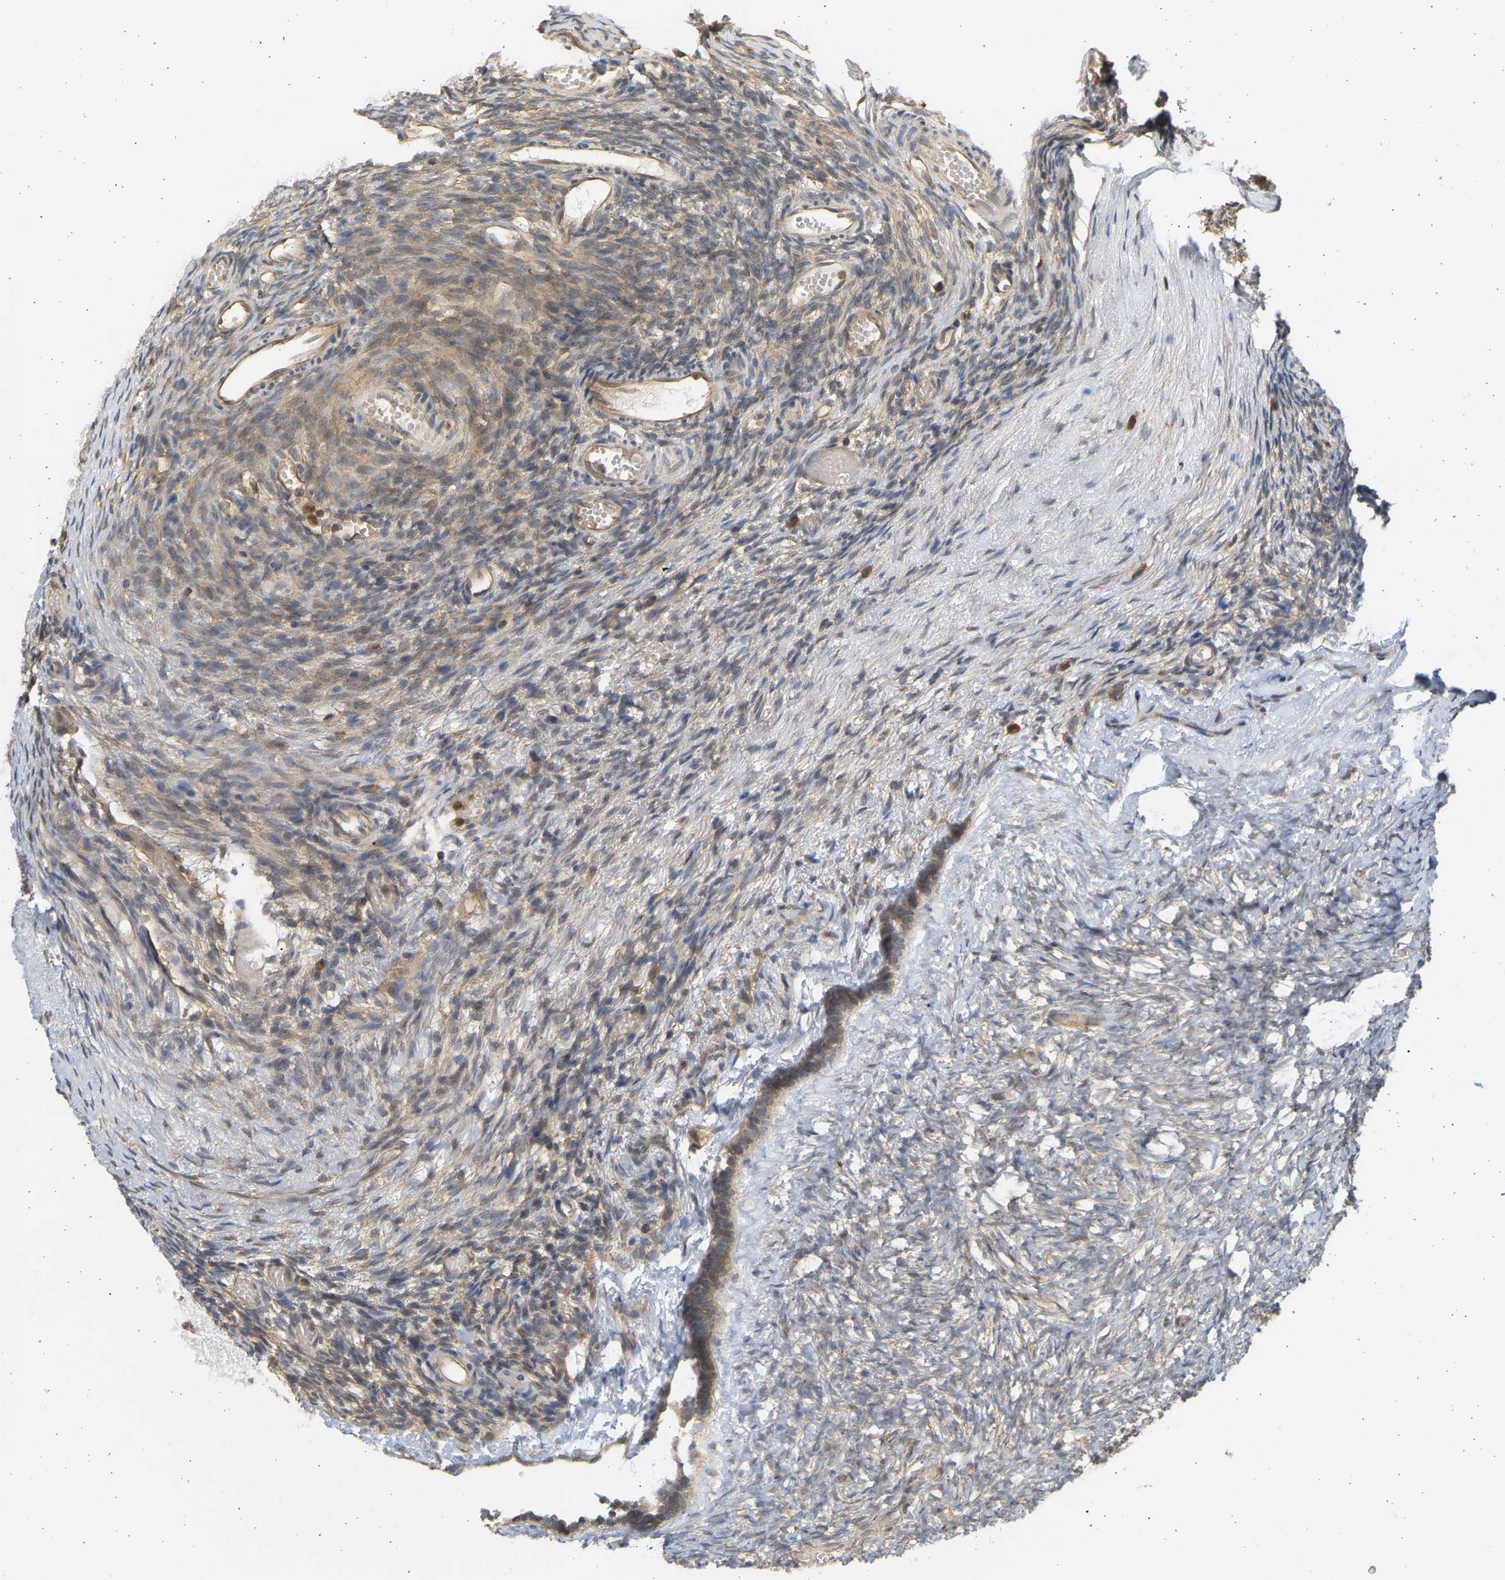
{"staining": {"intensity": "moderate", "quantity": "<25%", "location": "nuclear"}, "tissue": "ovary", "cell_type": "Follicle cells", "image_type": "normal", "snomed": [{"axis": "morphology", "description": "Normal tissue, NOS"}, {"axis": "topography", "description": "Ovary"}], "caption": "This is a micrograph of immunohistochemistry staining of unremarkable ovary, which shows moderate positivity in the nuclear of follicle cells.", "gene": "B4GALT6", "patient": {"sex": "female", "age": 35}}